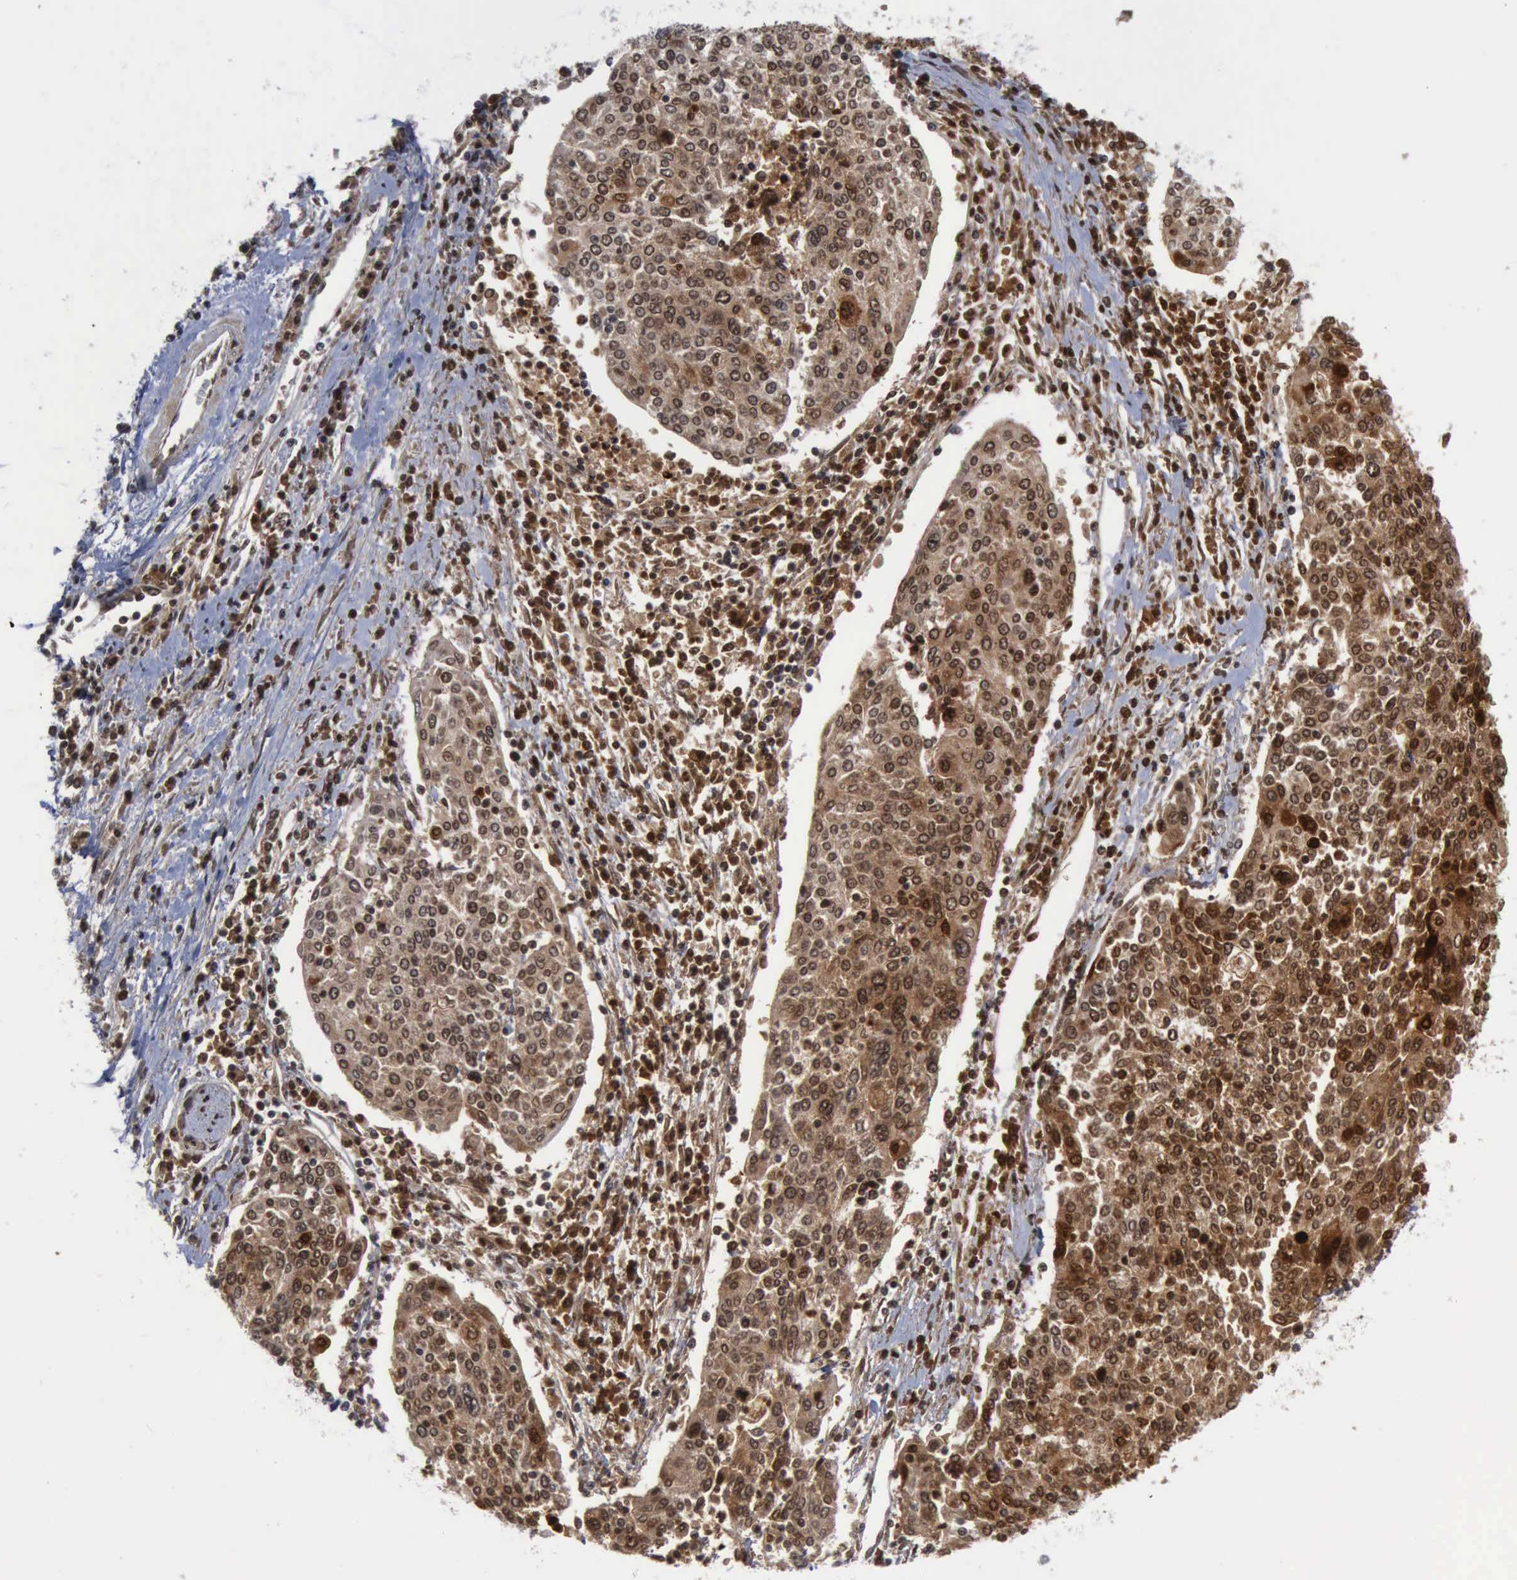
{"staining": {"intensity": "strong", "quantity": ">75%", "location": "cytoplasmic/membranous"}, "tissue": "cervical cancer", "cell_type": "Tumor cells", "image_type": "cancer", "snomed": [{"axis": "morphology", "description": "Squamous cell carcinoma, NOS"}, {"axis": "topography", "description": "Cervix"}], "caption": "Cervical cancer stained with DAB immunohistochemistry (IHC) exhibits high levels of strong cytoplasmic/membranous positivity in approximately >75% of tumor cells.", "gene": "CSTA", "patient": {"sex": "female", "age": 40}}